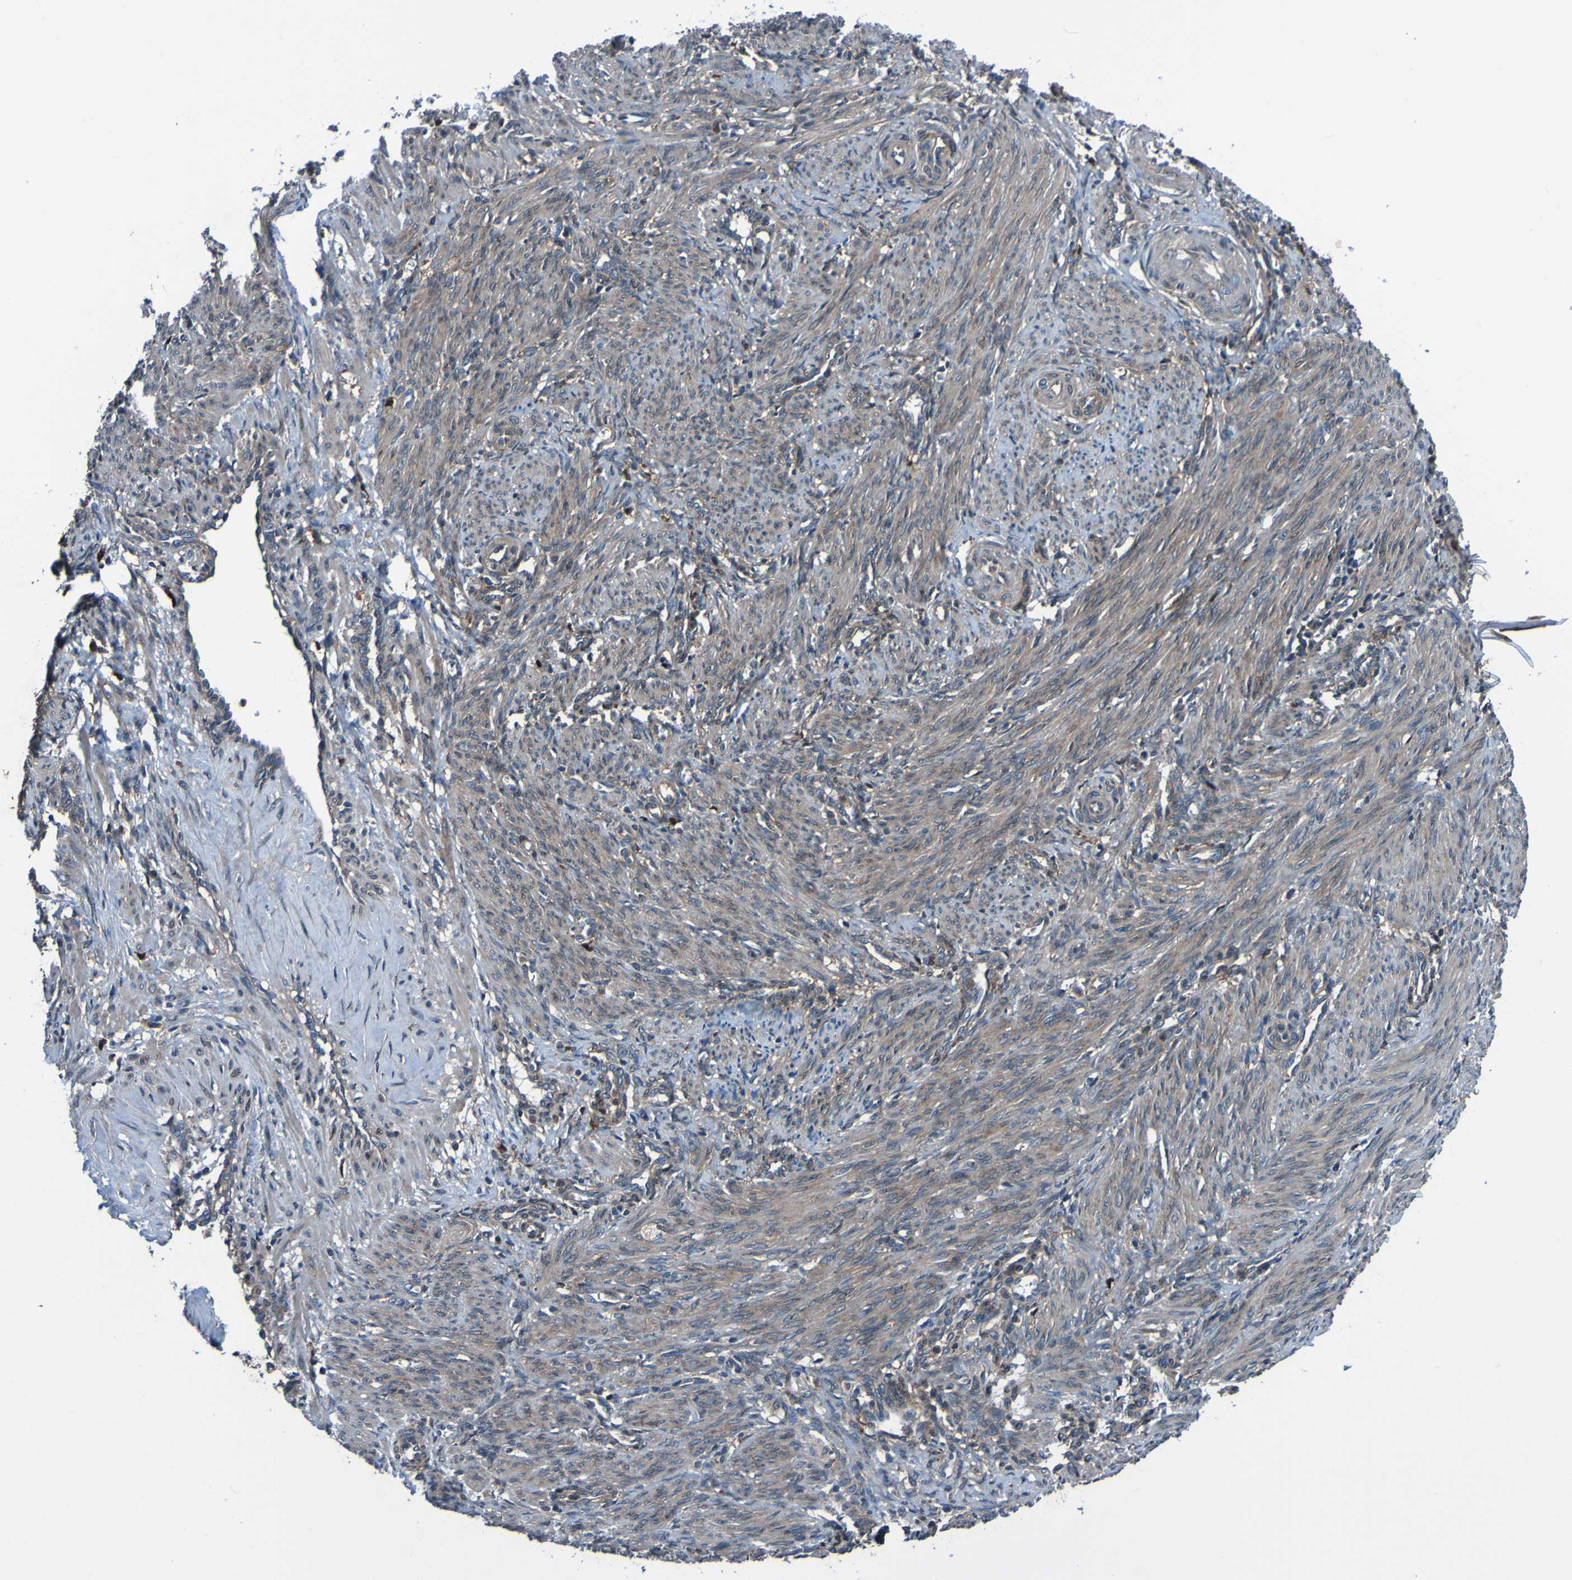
{"staining": {"intensity": "moderate", "quantity": ">75%", "location": "cytoplasmic/membranous"}, "tissue": "smooth muscle", "cell_type": "Smooth muscle cells", "image_type": "normal", "snomed": [{"axis": "morphology", "description": "Normal tissue, NOS"}, {"axis": "topography", "description": "Endometrium"}], "caption": "This is an image of immunohistochemistry staining of benign smooth muscle, which shows moderate staining in the cytoplasmic/membranous of smooth muscle cells.", "gene": "RAB5B", "patient": {"sex": "female", "age": 33}}